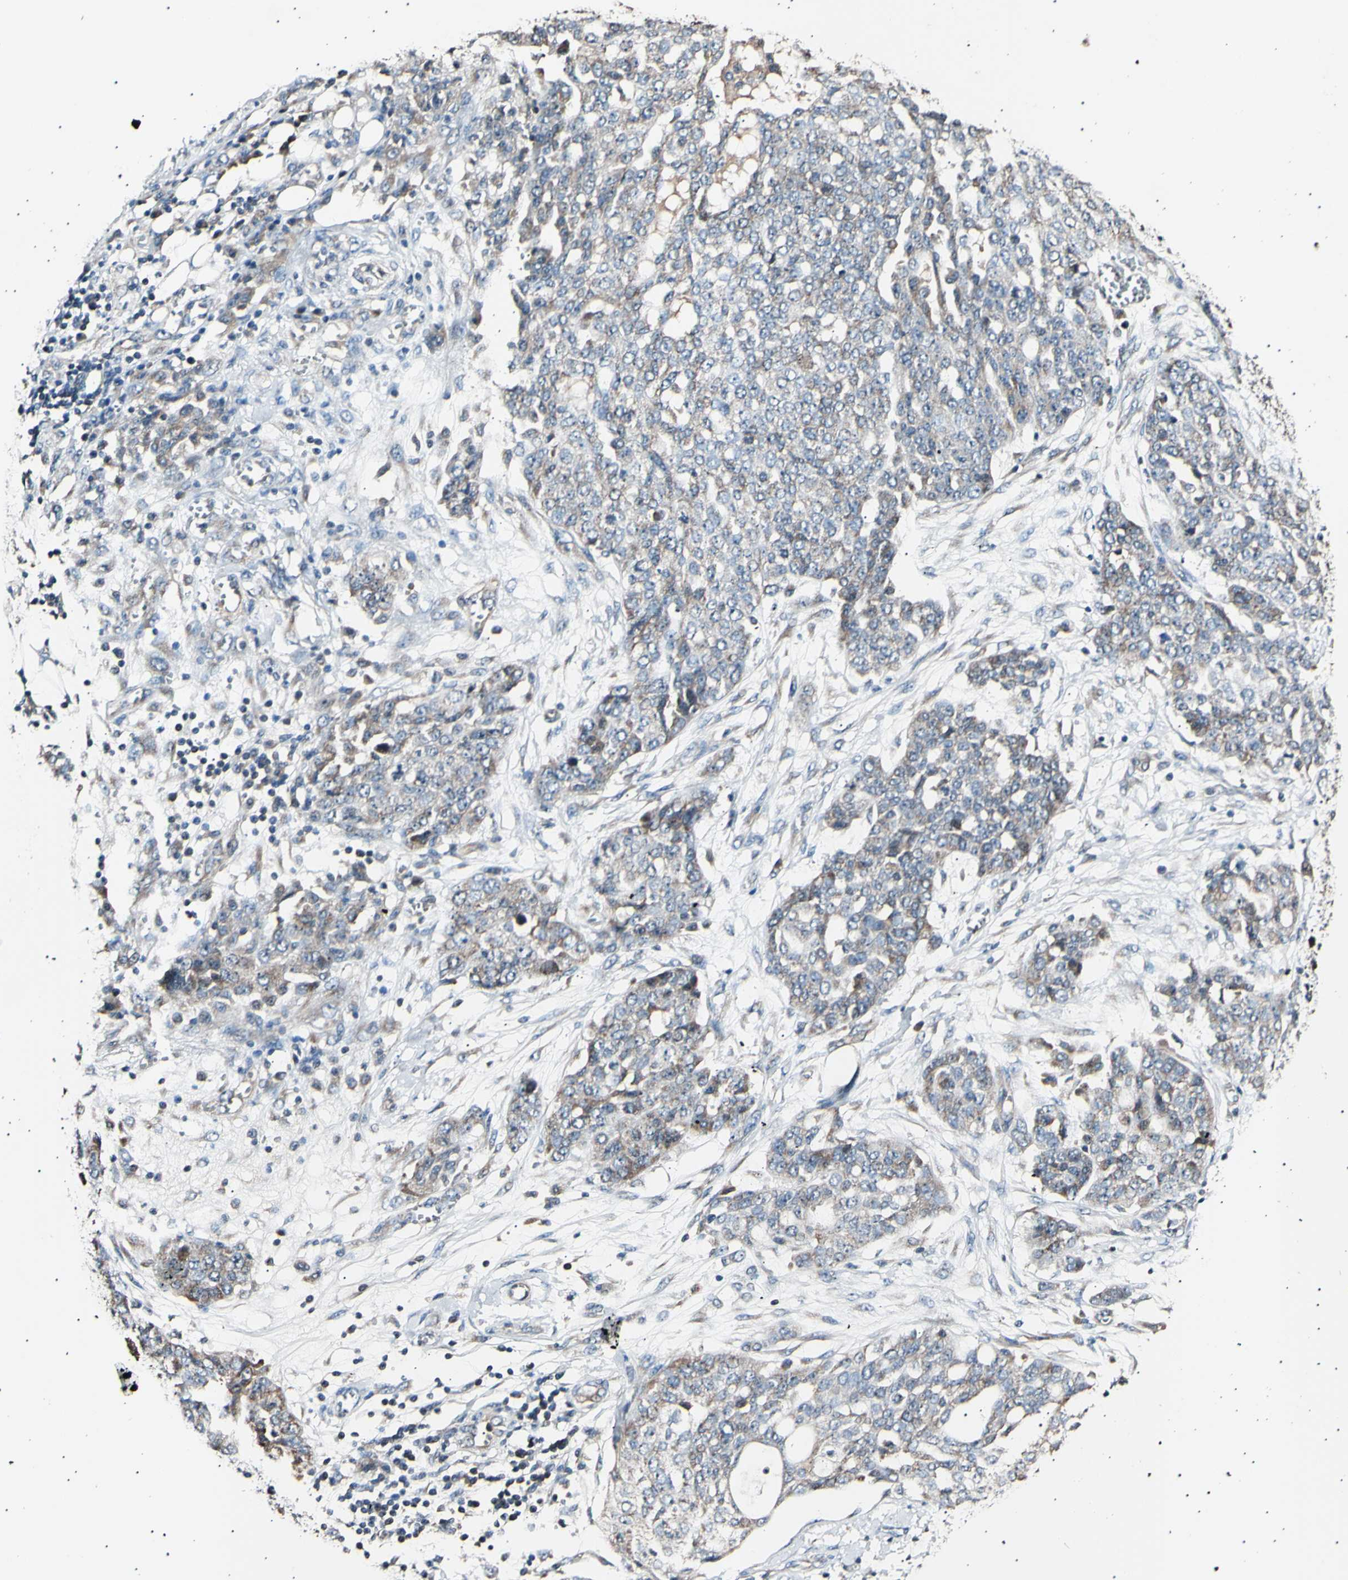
{"staining": {"intensity": "weak", "quantity": ">75%", "location": "cytoplasmic/membranous"}, "tissue": "ovarian cancer", "cell_type": "Tumor cells", "image_type": "cancer", "snomed": [{"axis": "morphology", "description": "Cystadenocarcinoma, serous, NOS"}, {"axis": "topography", "description": "Soft tissue"}, {"axis": "topography", "description": "Ovary"}], "caption": "Protein expression analysis of ovarian serous cystadenocarcinoma demonstrates weak cytoplasmic/membranous expression in approximately >75% of tumor cells. (DAB IHC, brown staining for protein, blue staining for nuclei).", "gene": "ITGA6", "patient": {"sex": "female", "age": 57}}